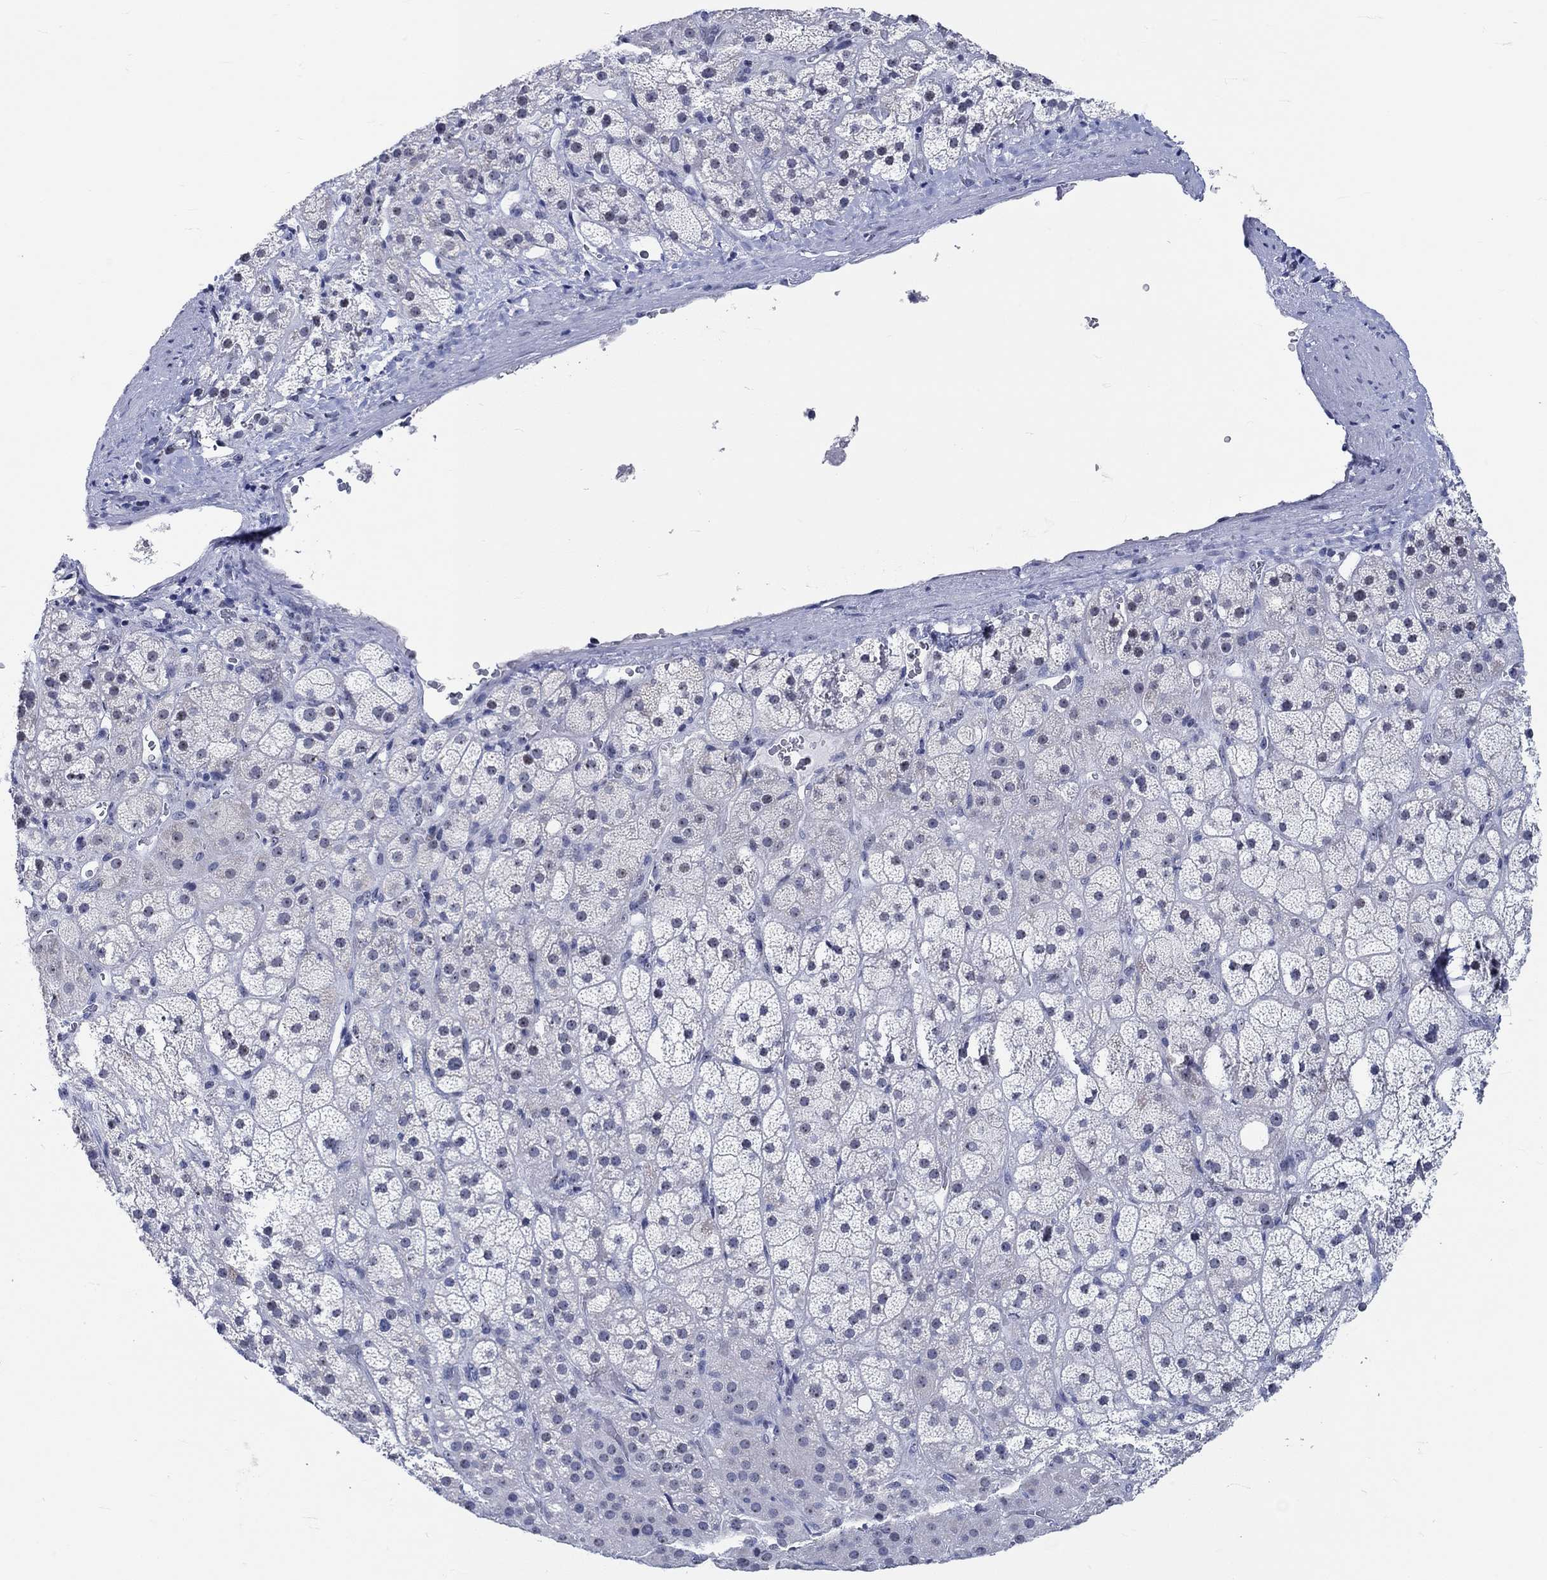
{"staining": {"intensity": "weak", "quantity": "<25%", "location": "nuclear"}, "tissue": "adrenal gland", "cell_type": "Glandular cells", "image_type": "normal", "snomed": [{"axis": "morphology", "description": "Normal tissue, NOS"}, {"axis": "topography", "description": "Adrenal gland"}], "caption": "Histopathology image shows no significant protein staining in glandular cells of normal adrenal gland. (DAB immunohistochemistry, high magnification).", "gene": "ZNF446", "patient": {"sex": "male", "age": 57}}